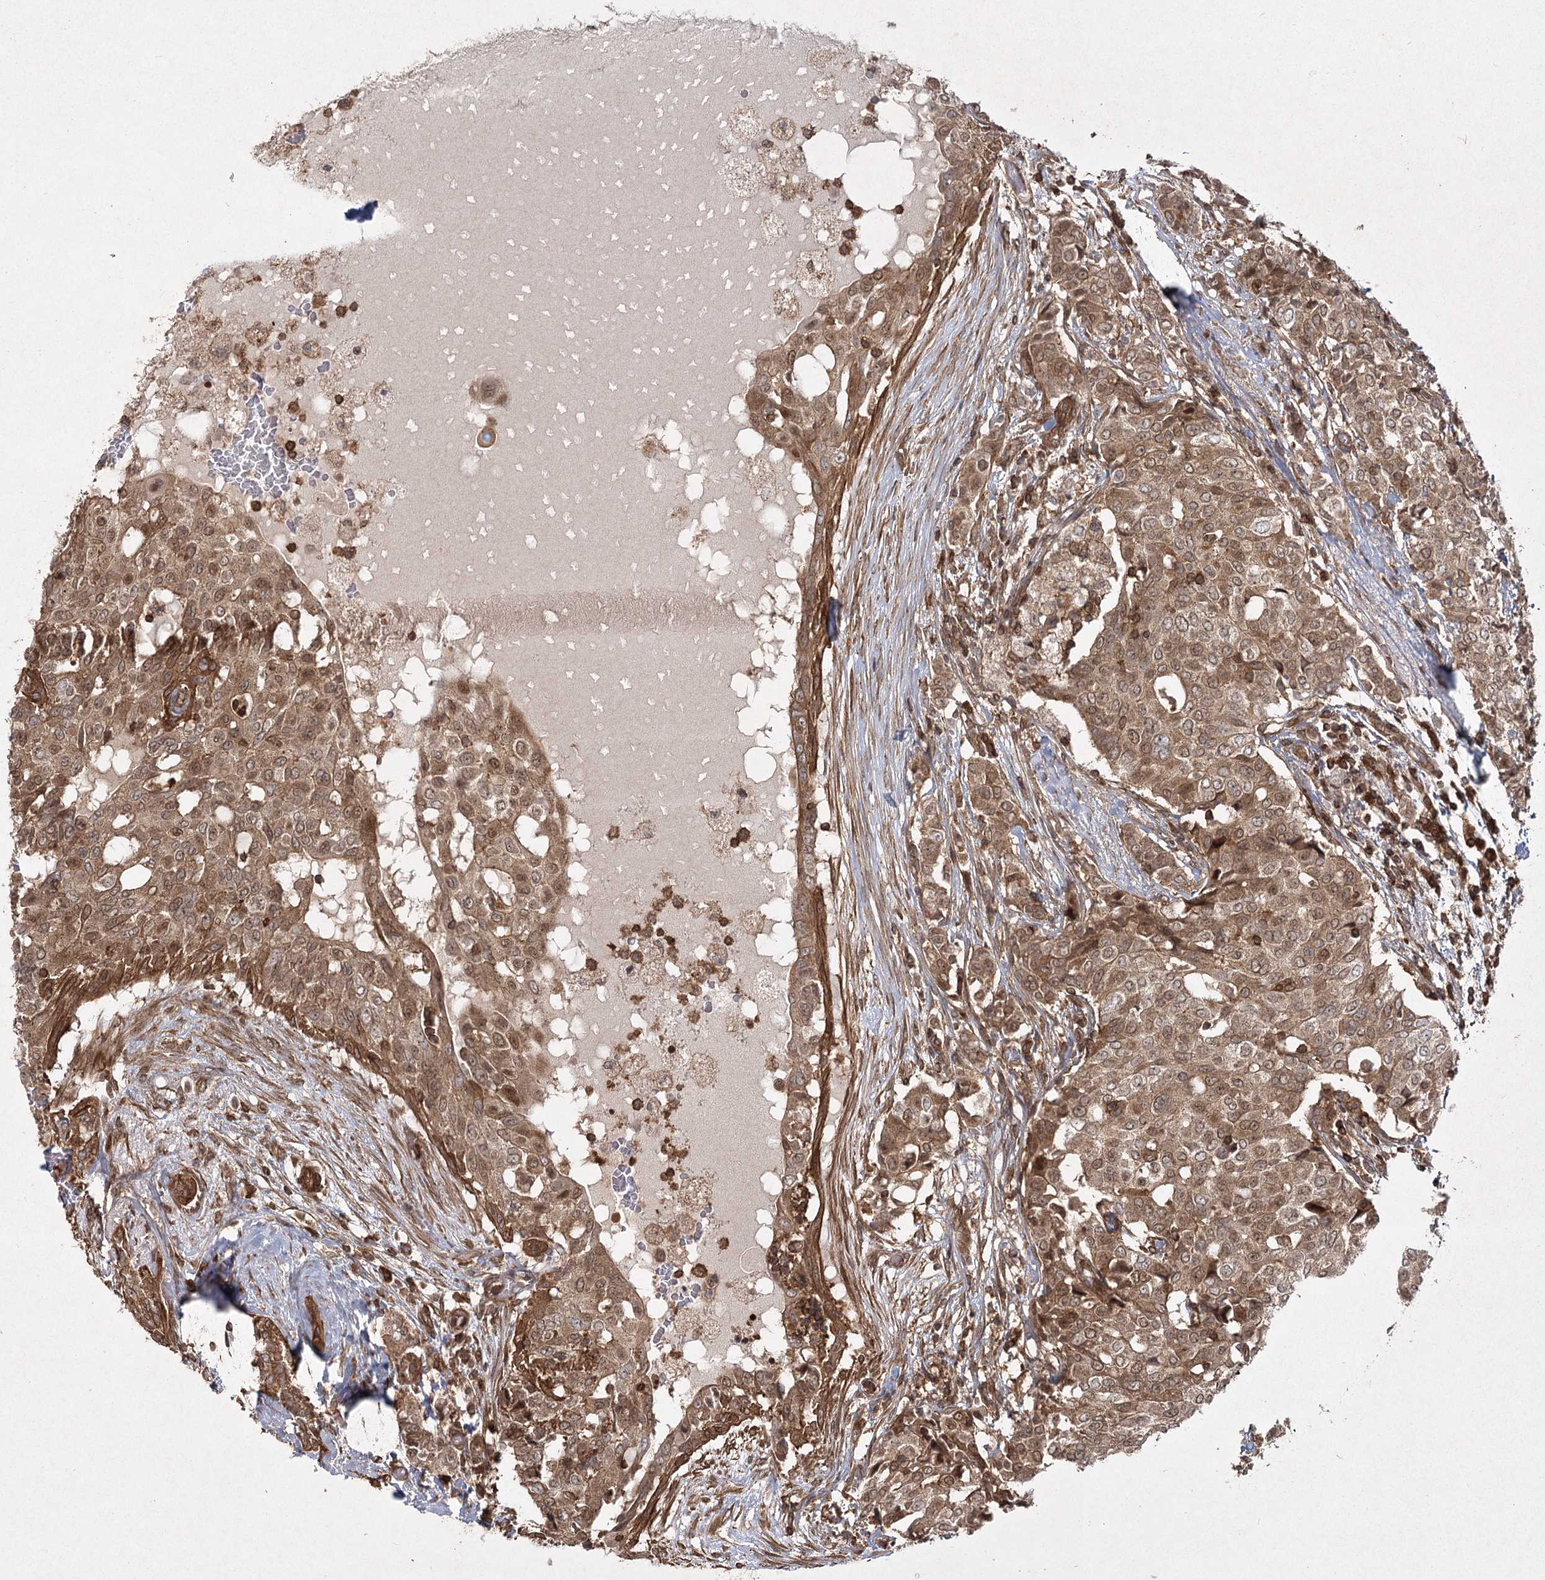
{"staining": {"intensity": "moderate", "quantity": ">75%", "location": "cytoplasmic/membranous,nuclear"}, "tissue": "breast cancer", "cell_type": "Tumor cells", "image_type": "cancer", "snomed": [{"axis": "morphology", "description": "Lobular carcinoma"}, {"axis": "topography", "description": "Breast"}], "caption": "Human breast cancer (lobular carcinoma) stained with a protein marker demonstrates moderate staining in tumor cells.", "gene": "MDFIC", "patient": {"sex": "female", "age": 51}}